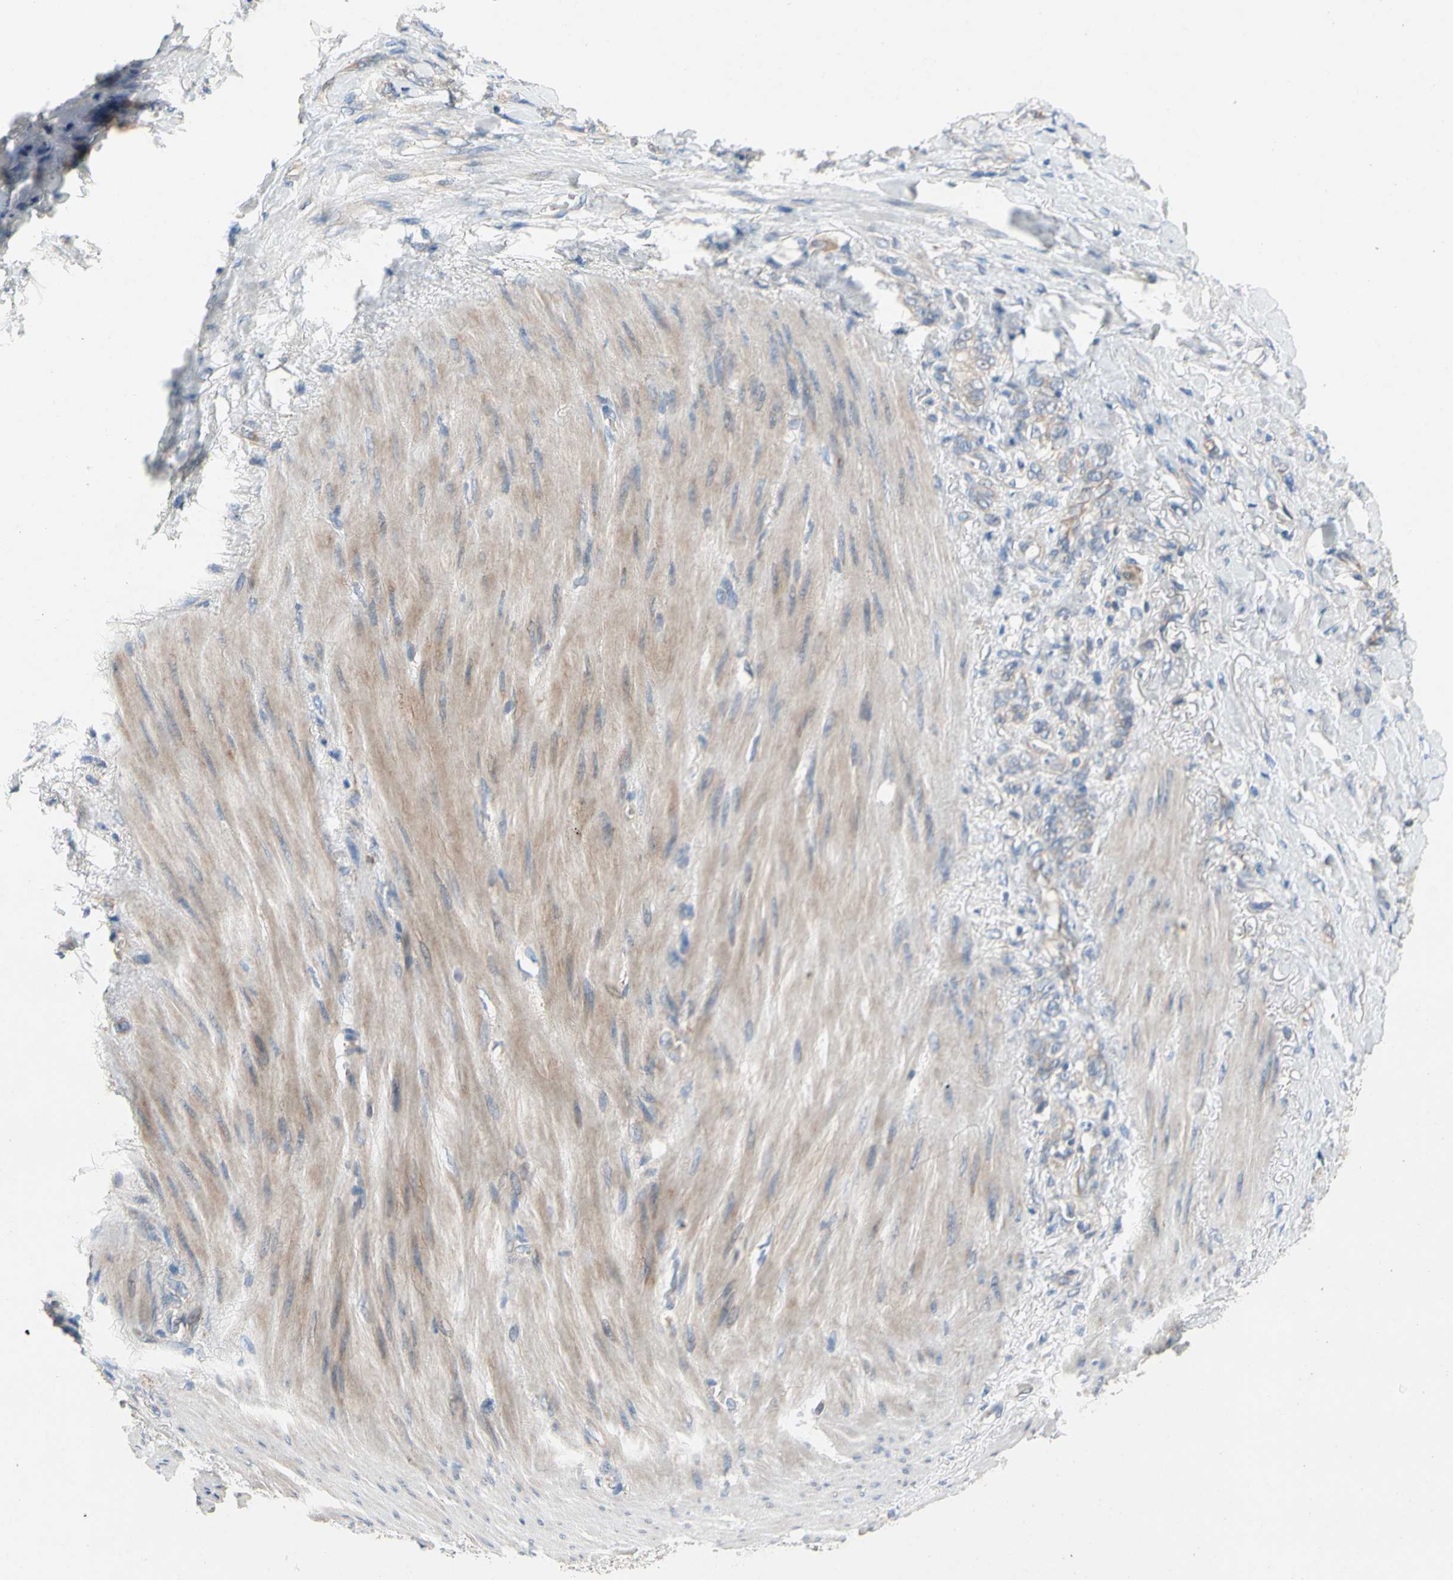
{"staining": {"intensity": "weak", "quantity": "25%-75%", "location": "cytoplasmic/membranous"}, "tissue": "stomach cancer", "cell_type": "Tumor cells", "image_type": "cancer", "snomed": [{"axis": "morphology", "description": "Adenocarcinoma, NOS"}, {"axis": "topography", "description": "Stomach"}], "caption": "IHC of human stomach adenocarcinoma exhibits low levels of weak cytoplasmic/membranous staining in about 25%-75% of tumor cells.", "gene": "KLHDC8B", "patient": {"sex": "male", "age": 82}}